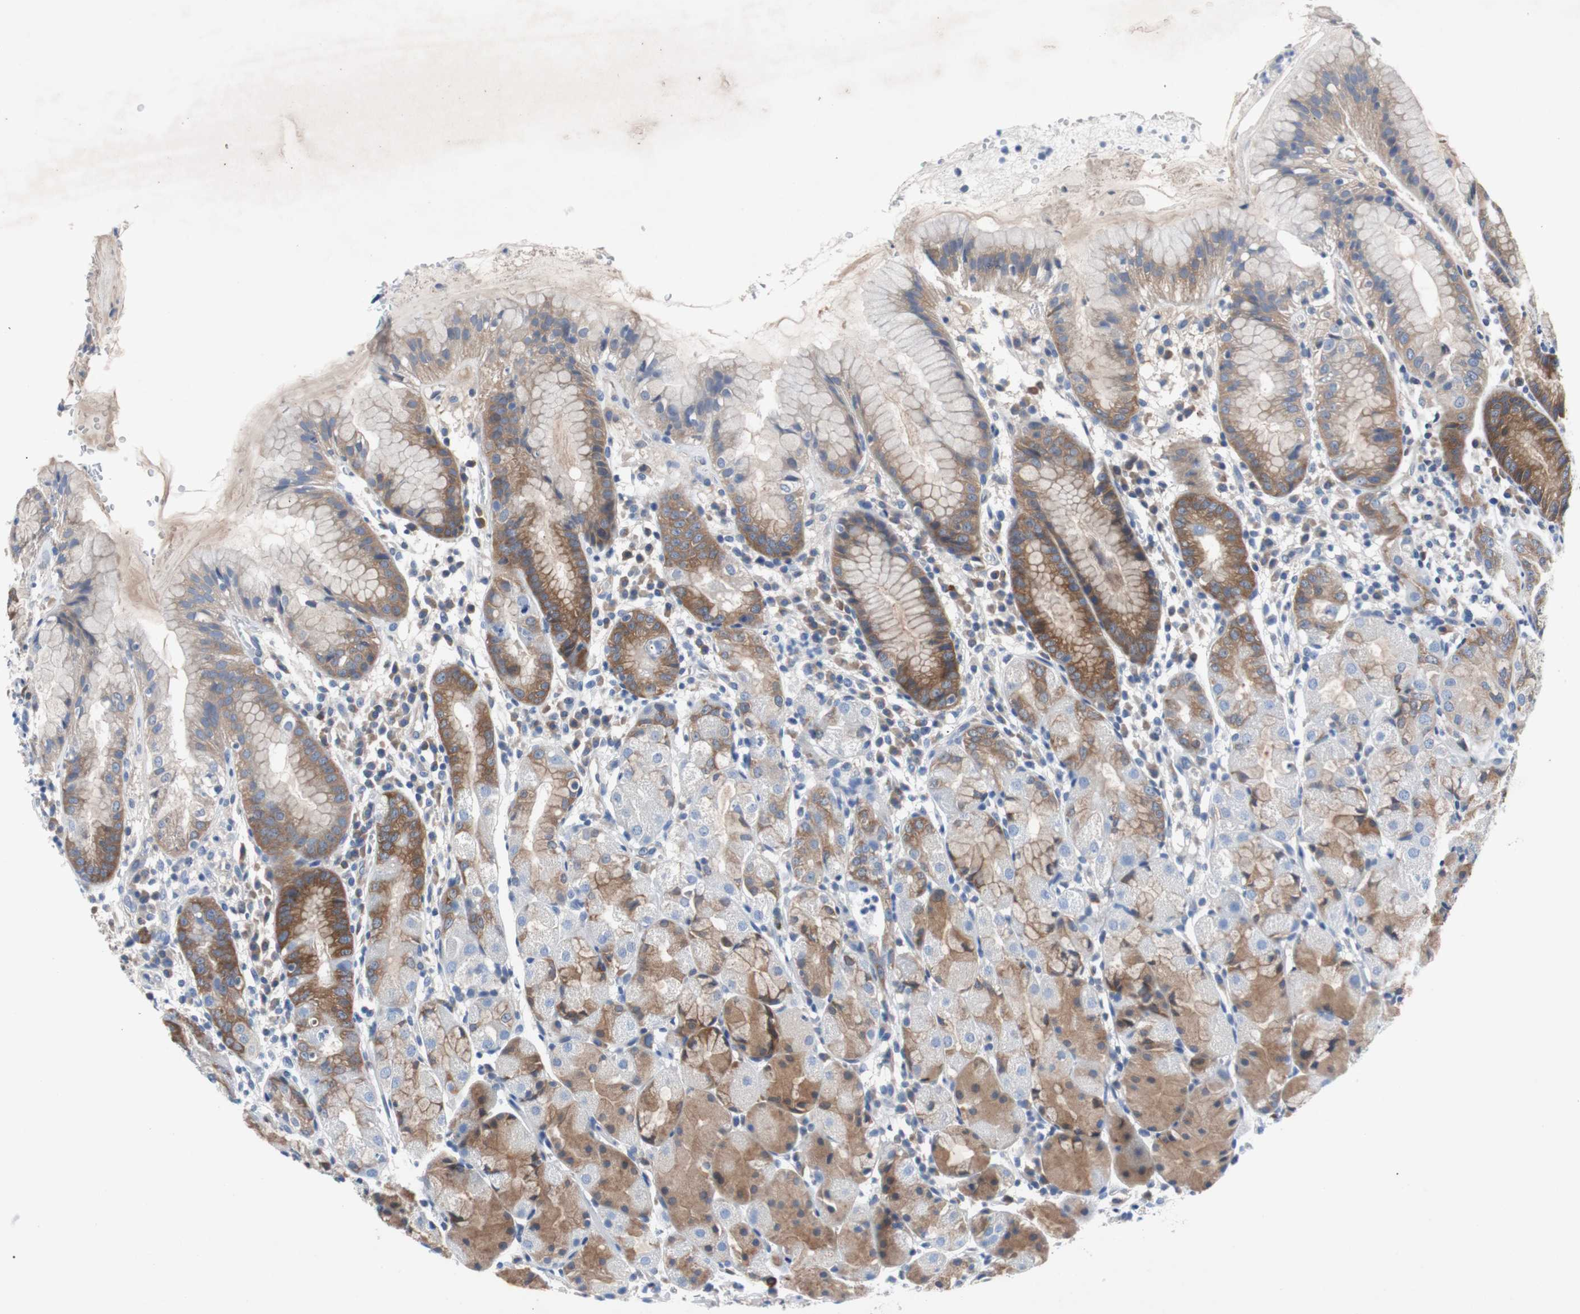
{"staining": {"intensity": "moderate", "quantity": ">75%", "location": "cytoplasmic/membranous"}, "tissue": "stomach", "cell_type": "Glandular cells", "image_type": "normal", "snomed": [{"axis": "morphology", "description": "Normal tissue, NOS"}, {"axis": "topography", "description": "Stomach"}, {"axis": "topography", "description": "Stomach, lower"}], "caption": "Immunohistochemical staining of normal human stomach demonstrates >75% levels of moderate cytoplasmic/membranous protein positivity in approximately >75% of glandular cells.", "gene": "EEF2K", "patient": {"sex": "female", "age": 75}}